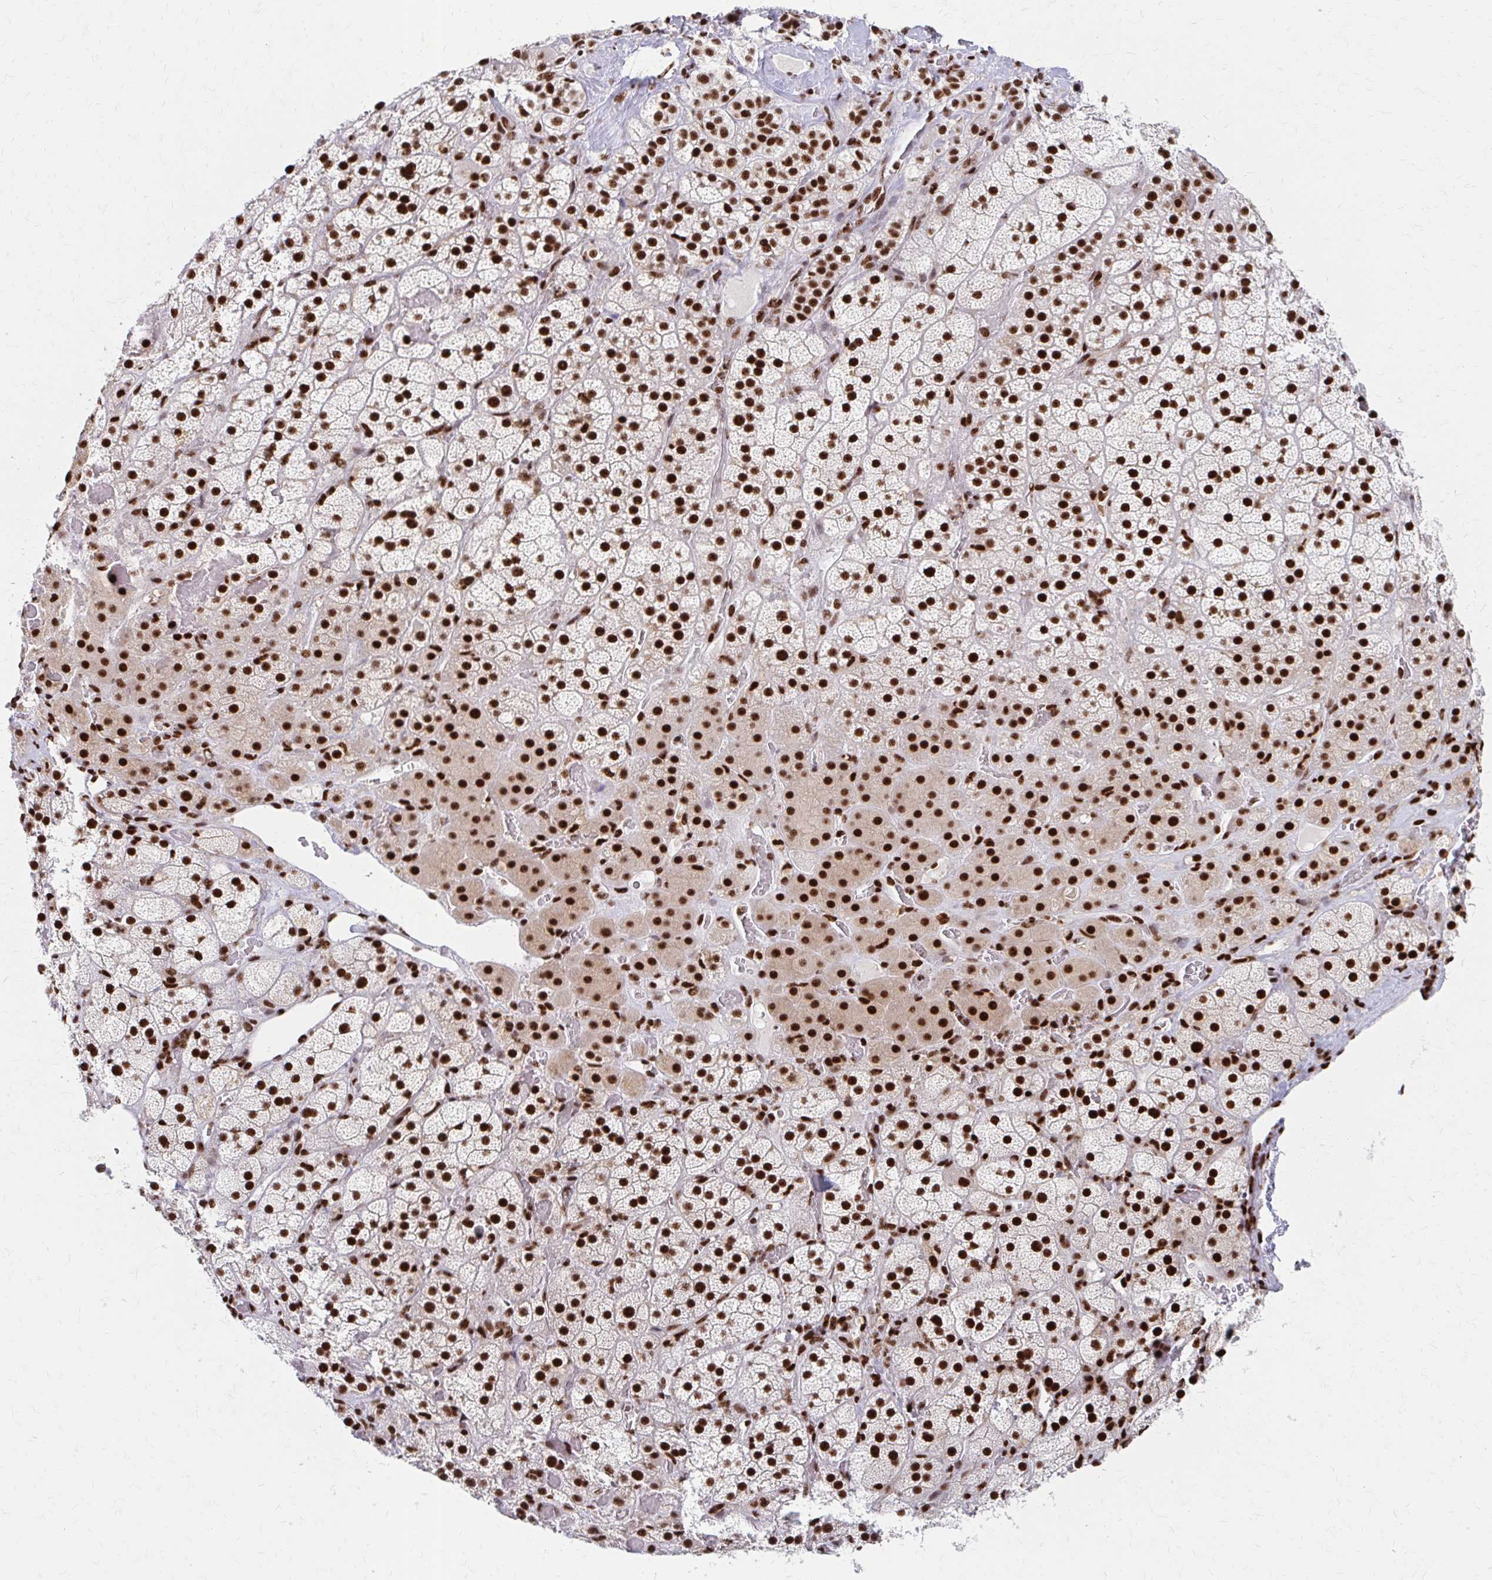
{"staining": {"intensity": "strong", "quantity": ">75%", "location": "nuclear"}, "tissue": "adrenal gland", "cell_type": "Glandular cells", "image_type": "normal", "snomed": [{"axis": "morphology", "description": "Normal tissue, NOS"}, {"axis": "topography", "description": "Adrenal gland"}], "caption": "Adrenal gland stained for a protein shows strong nuclear positivity in glandular cells. Nuclei are stained in blue.", "gene": "CNKSR3", "patient": {"sex": "male", "age": 57}}